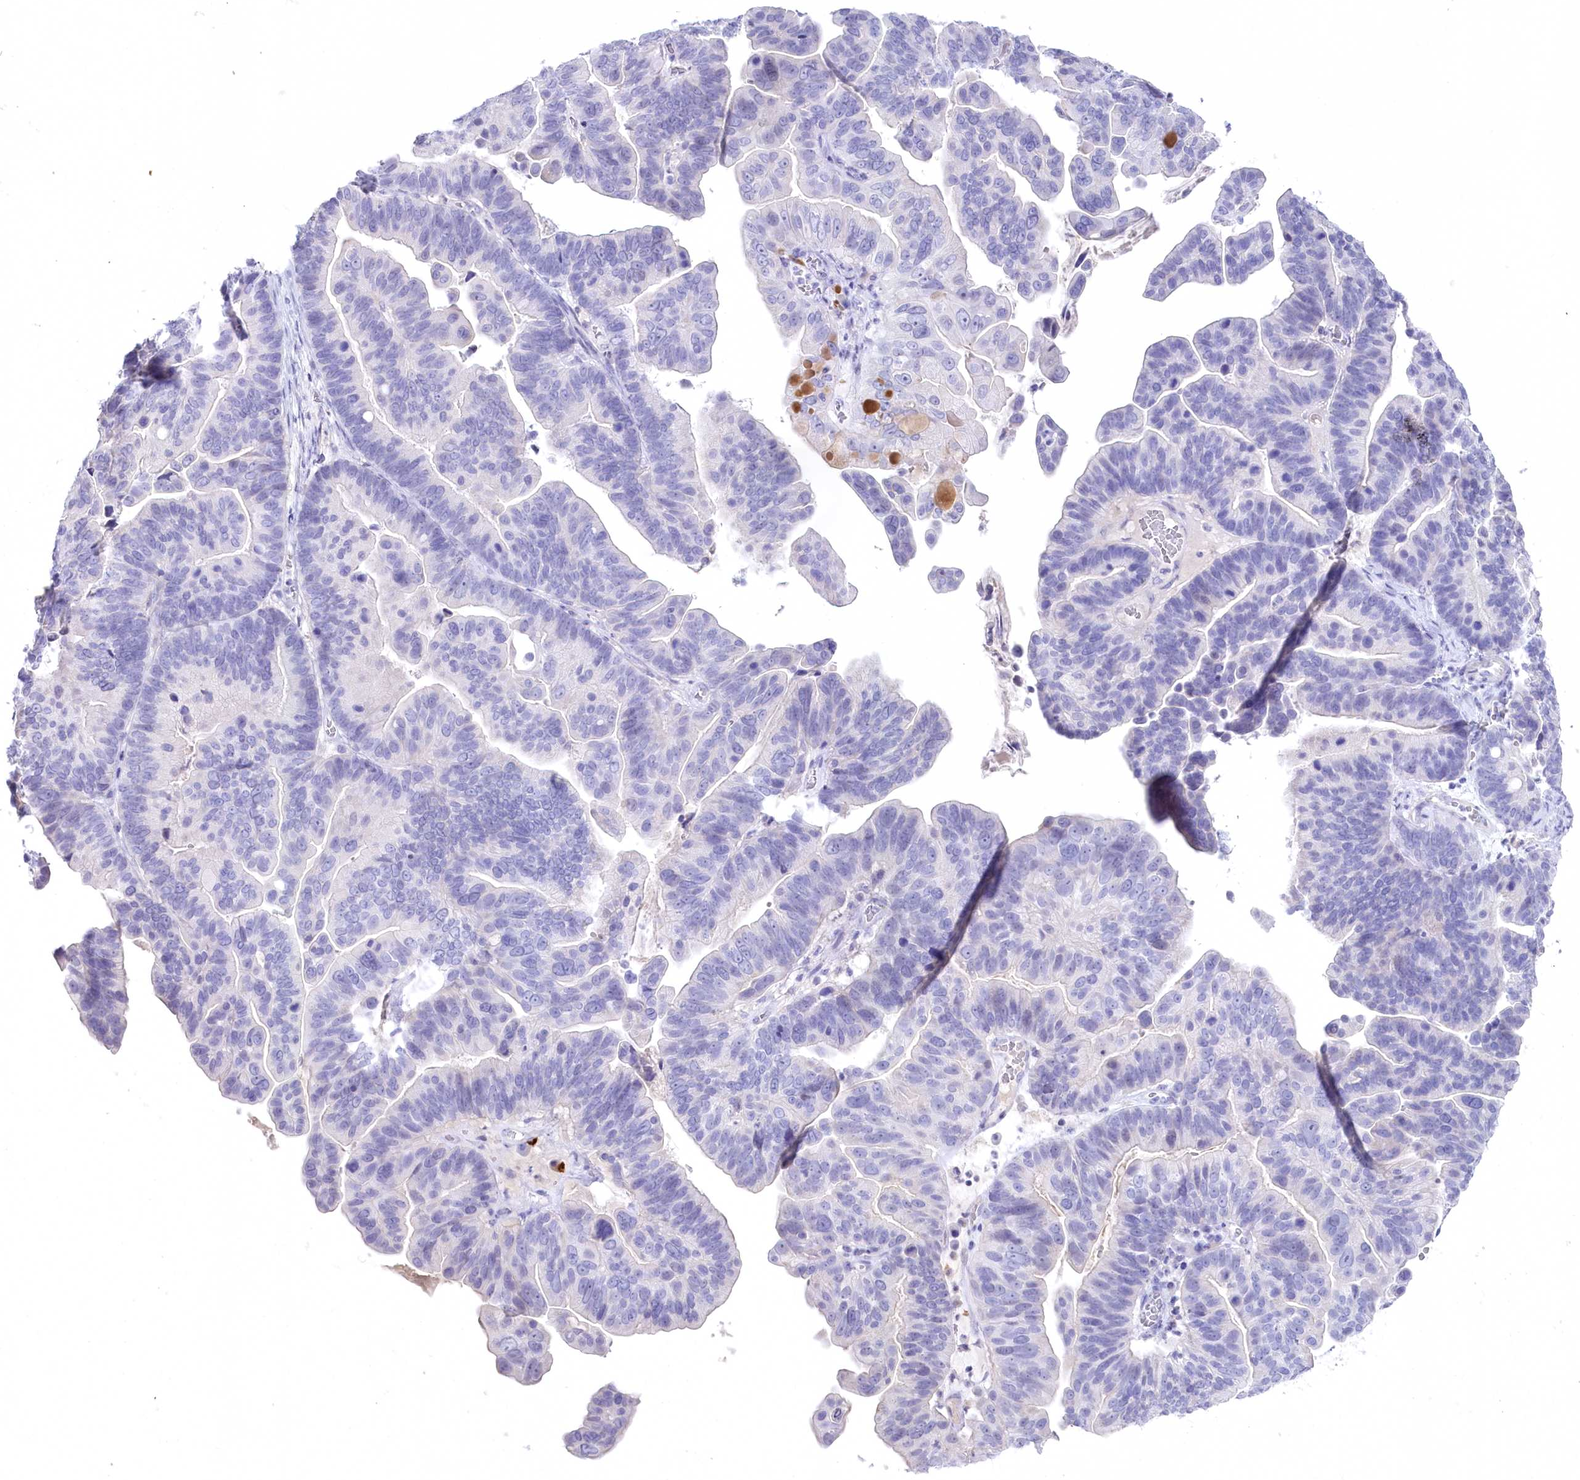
{"staining": {"intensity": "negative", "quantity": "none", "location": "none"}, "tissue": "ovarian cancer", "cell_type": "Tumor cells", "image_type": "cancer", "snomed": [{"axis": "morphology", "description": "Cystadenocarcinoma, serous, NOS"}, {"axis": "topography", "description": "Ovary"}], "caption": "Ovarian cancer was stained to show a protein in brown. There is no significant staining in tumor cells.", "gene": "MYOZ1", "patient": {"sex": "female", "age": 56}}